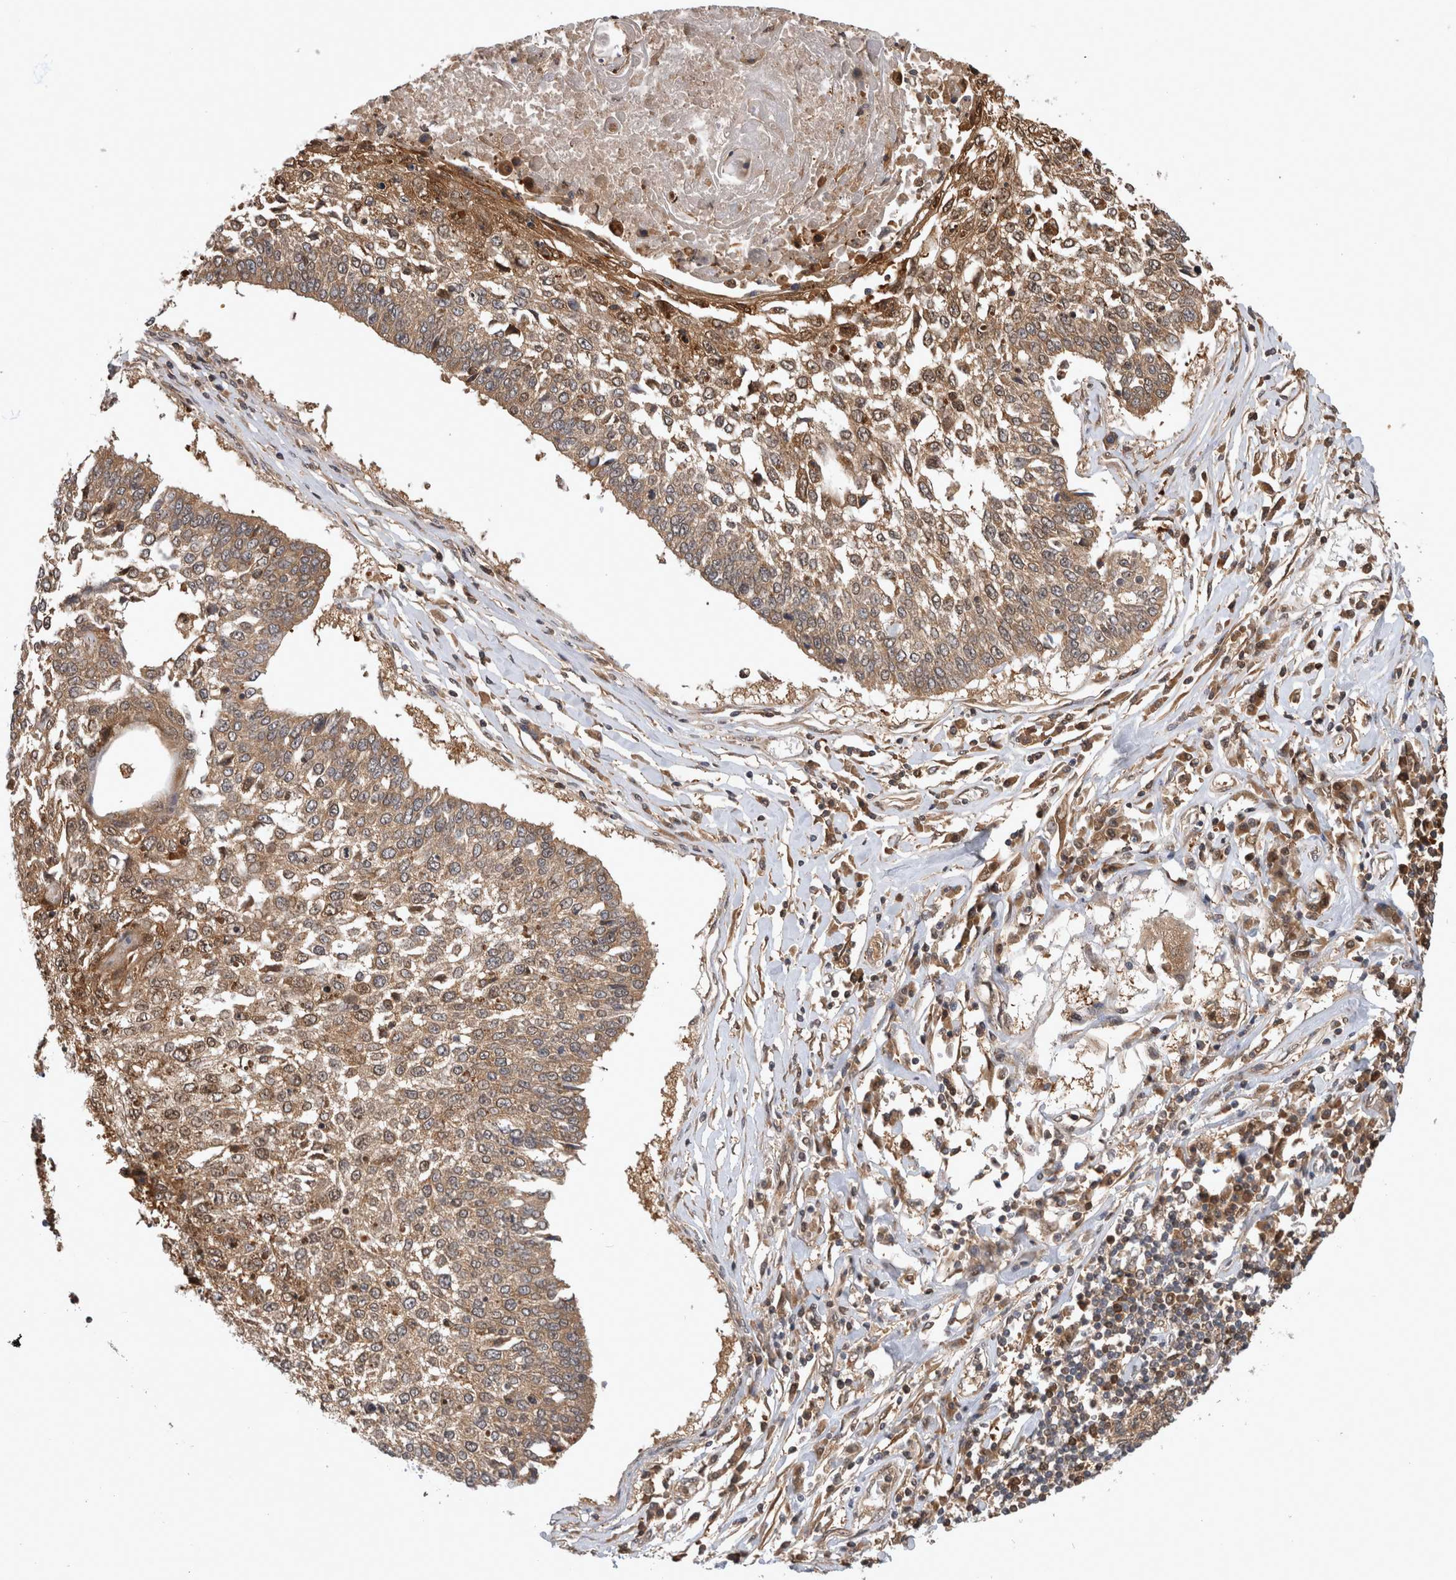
{"staining": {"intensity": "moderate", "quantity": ">75%", "location": "cytoplasmic/membranous"}, "tissue": "lung cancer", "cell_type": "Tumor cells", "image_type": "cancer", "snomed": [{"axis": "morphology", "description": "Normal tissue, NOS"}, {"axis": "morphology", "description": "Squamous cell carcinoma, NOS"}, {"axis": "topography", "description": "Cartilage tissue"}, {"axis": "topography", "description": "Bronchus"}, {"axis": "topography", "description": "Lung"}, {"axis": "topography", "description": "Peripheral nerve tissue"}], "caption": "Protein staining demonstrates moderate cytoplasmic/membranous expression in about >75% of tumor cells in lung cancer. Using DAB (3,3'-diaminobenzidine) (brown) and hematoxylin (blue) stains, captured at high magnification using brightfield microscopy.", "gene": "ASTN2", "patient": {"sex": "female", "age": 49}}